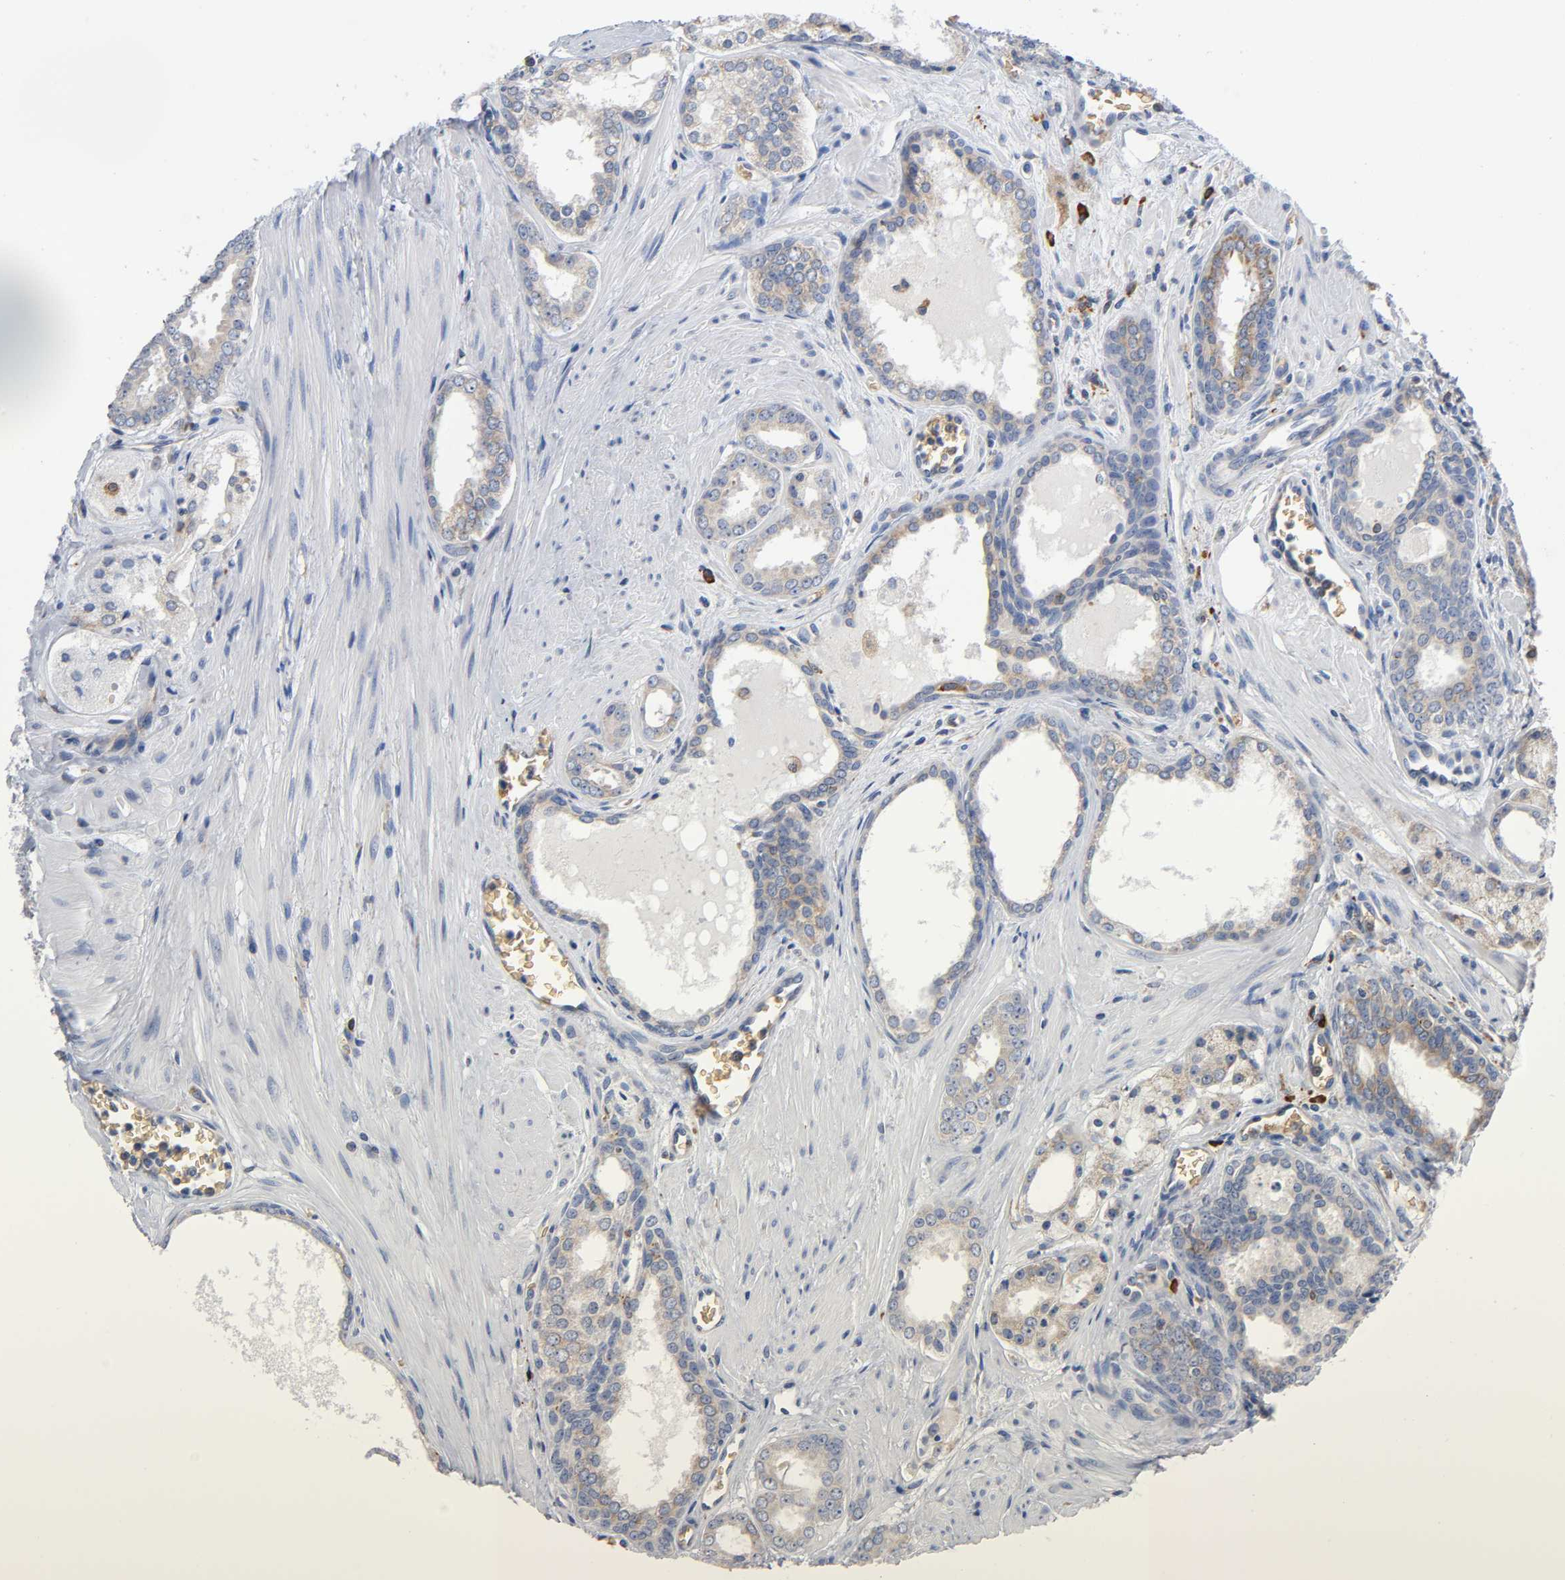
{"staining": {"intensity": "weak", "quantity": ">75%", "location": "cytoplasmic/membranous"}, "tissue": "prostate cancer", "cell_type": "Tumor cells", "image_type": "cancer", "snomed": [{"axis": "morphology", "description": "Adenocarcinoma, Low grade"}, {"axis": "topography", "description": "Prostate"}], "caption": "The immunohistochemical stain labels weak cytoplasmic/membranous positivity in tumor cells of adenocarcinoma (low-grade) (prostate) tissue.", "gene": "UCKL1", "patient": {"sex": "male", "age": 57}}